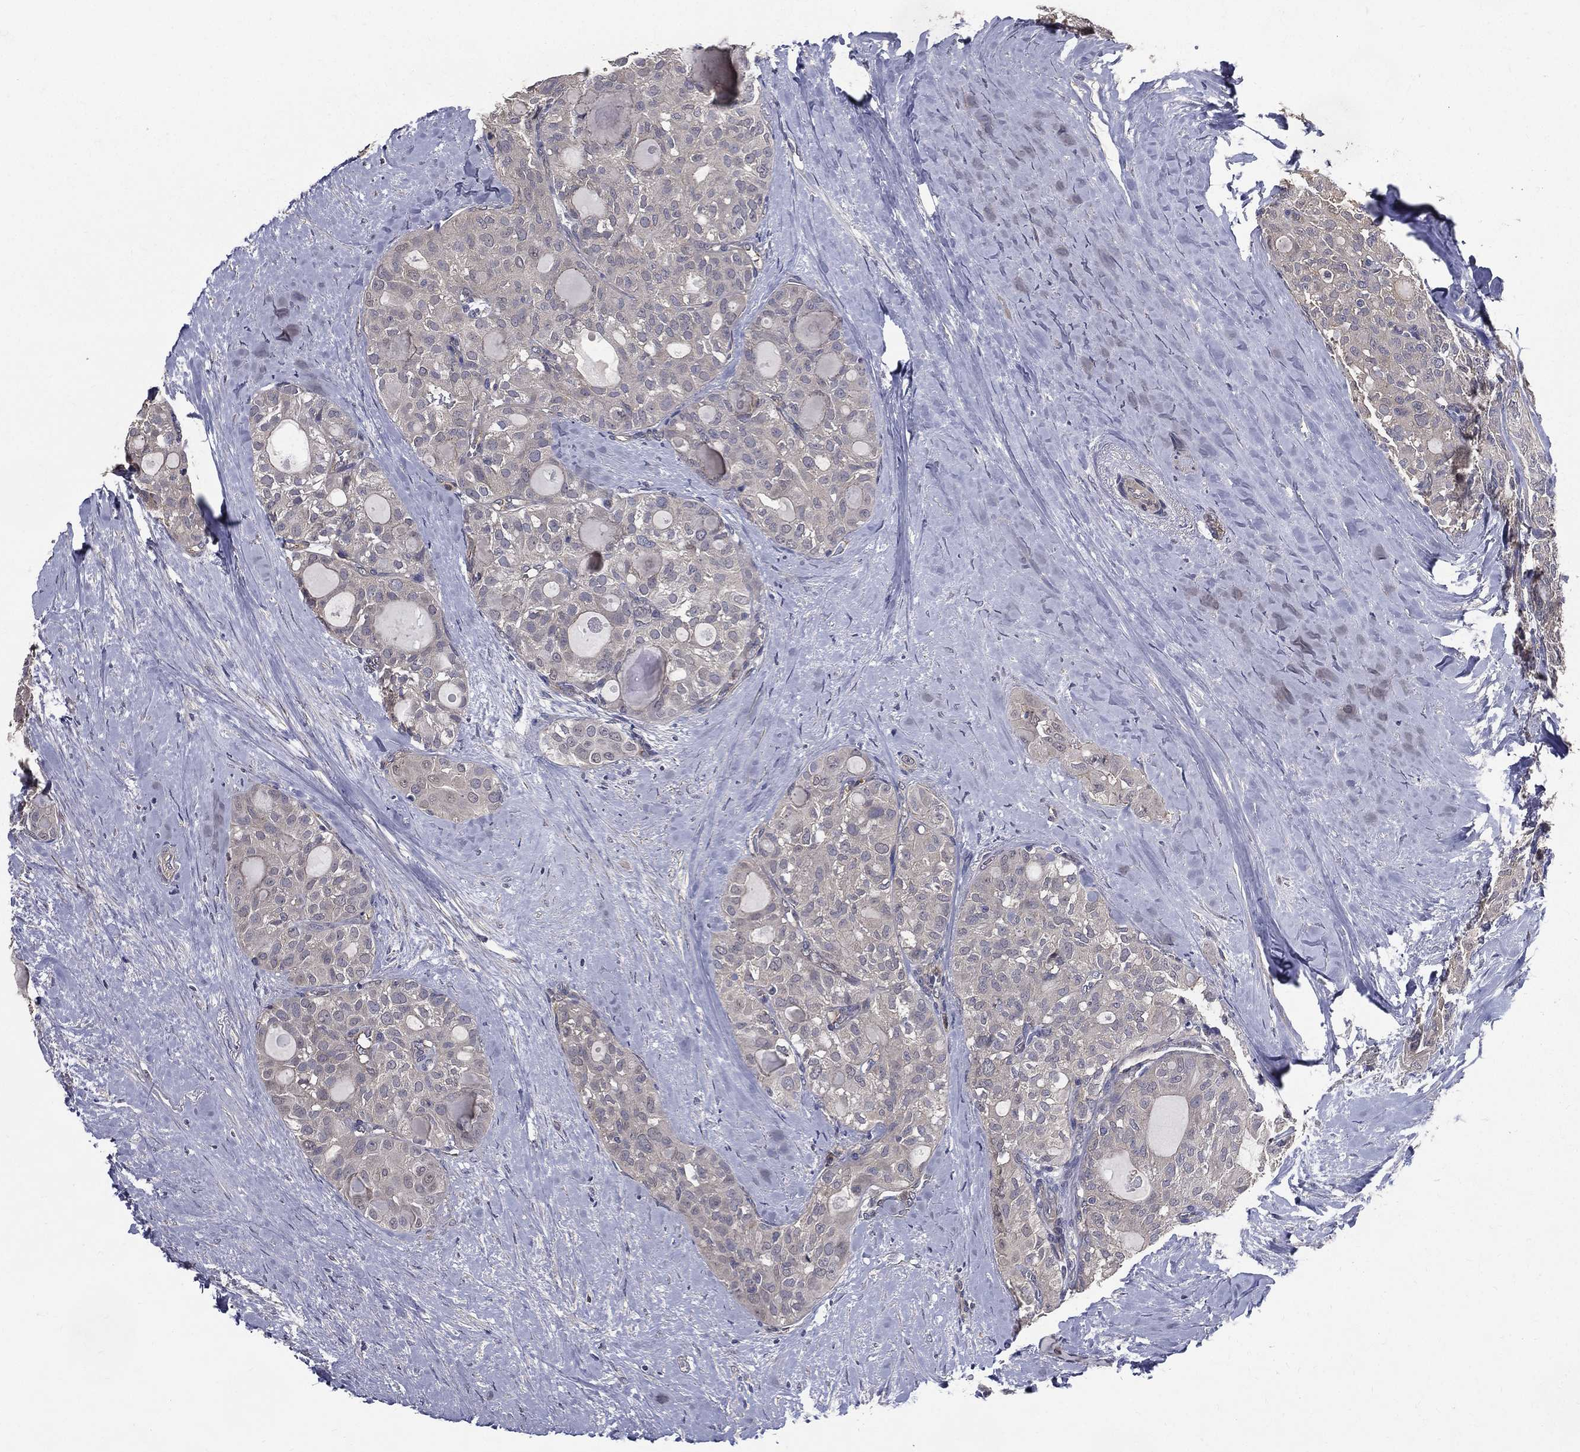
{"staining": {"intensity": "negative", "quantity": "none", "location": "none"}, "tissue": "thyroid cancer", "cell_type": "Tumor cells", "image_type": "cancer", "snomed": [{"axis": "morphology", "description": "Follicular adenoma carcinoma, NOS"}, {"axis": "topography", "description": "Thyroid gland"}], "caption": "An immunohistochemistry (IHC) photomicrograph of thyroid cancer (follicular adenoma carcinoma) is shown. There is no staining in tumor cells of thyroid cancer (follicular adenoma carcinoma).", "gene": "SERPINB2", "patient": {"sex": "male", "age": 75}}